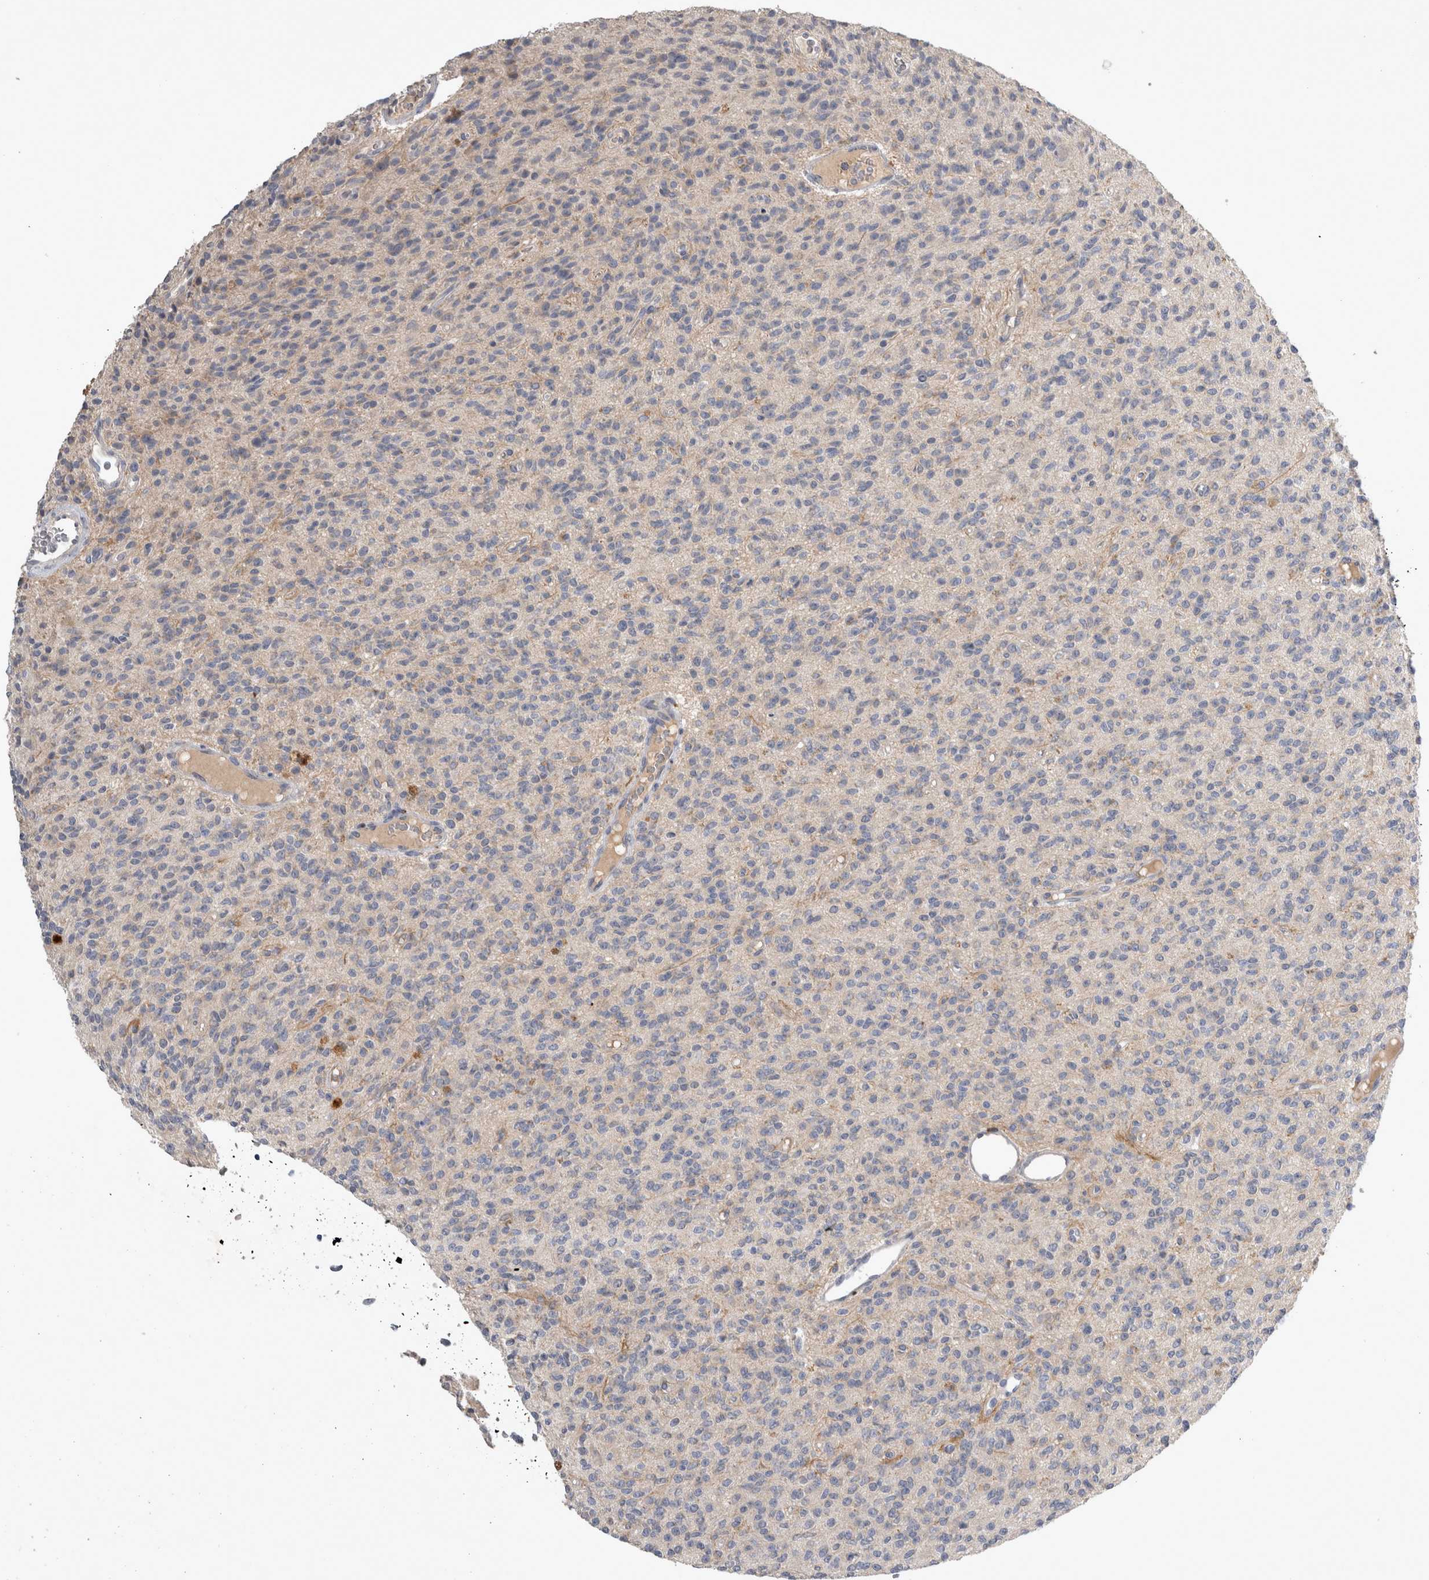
{"staining": {"intensity": "negative", "quantity": "none", "location": "none"}, "tissue": "glioma", "cell_type": "Tumor cells", "image_type": "cancer", "snomed": [{"axis": "morphology", "description": "Glioma, malignant, High grade"}, {"axis": "topography", "description": "Brain"}], "caption": "An immunohistochemistry image of malignant glioma (high-grade) is shown. There is no staining in tumor cells of malignant glioma (high-grade).", "gene": "SLC22A11", "patient": {"sex": "male", "age": 34}}